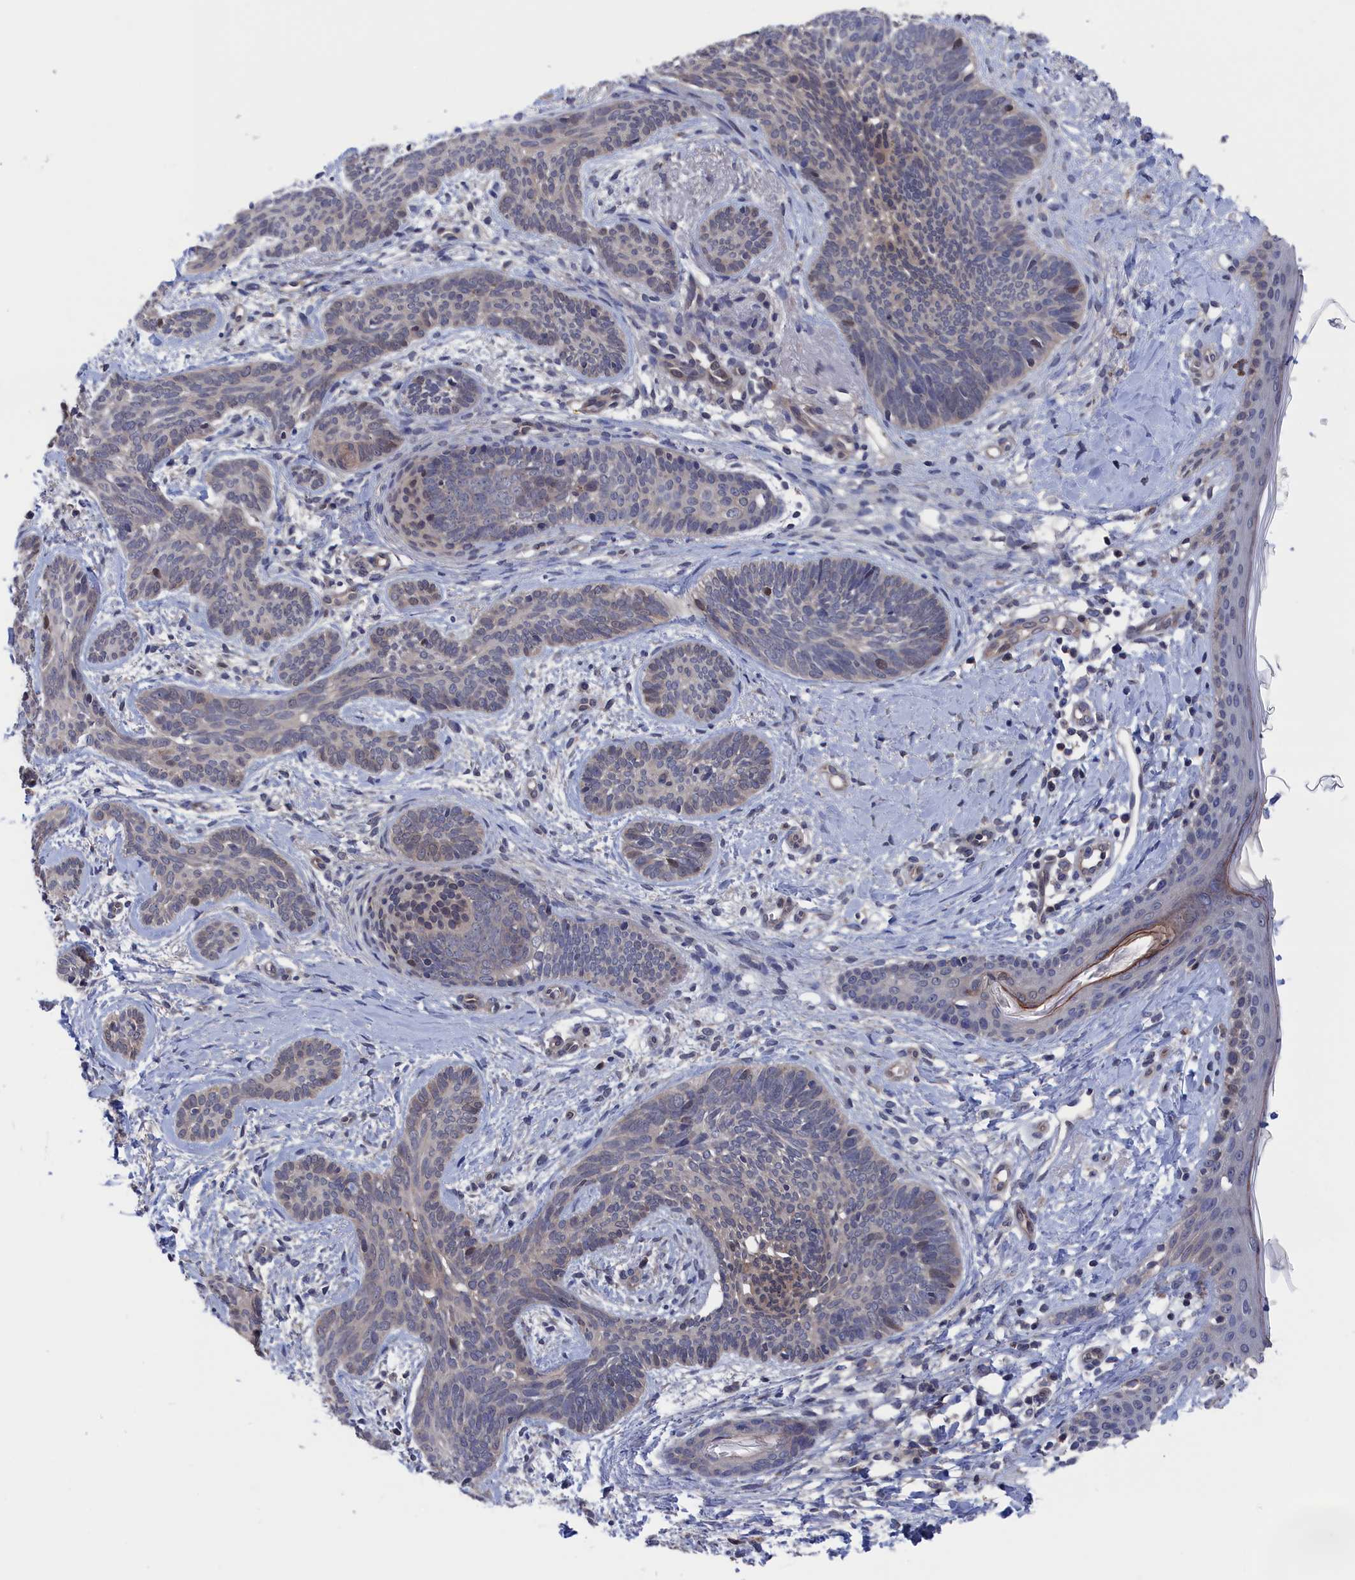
{"staining": {"intensity": "negative", "quantity": "none", "location": "none"}, "tissue": "skin cancer", "cell_type": "Tumor cells", "image_type": "cancer", "snomed": [{"axis": "morphology", "description": "Basal cell carcinoma"}, {"axis": "topography", "description": "Skin"}], "caption": "The photomicrograph shows no staining of tumor cells in basal cell carcinoma (skin).", "gene": "NUTF2", "patient": {"sex": "female", "age": 81}}